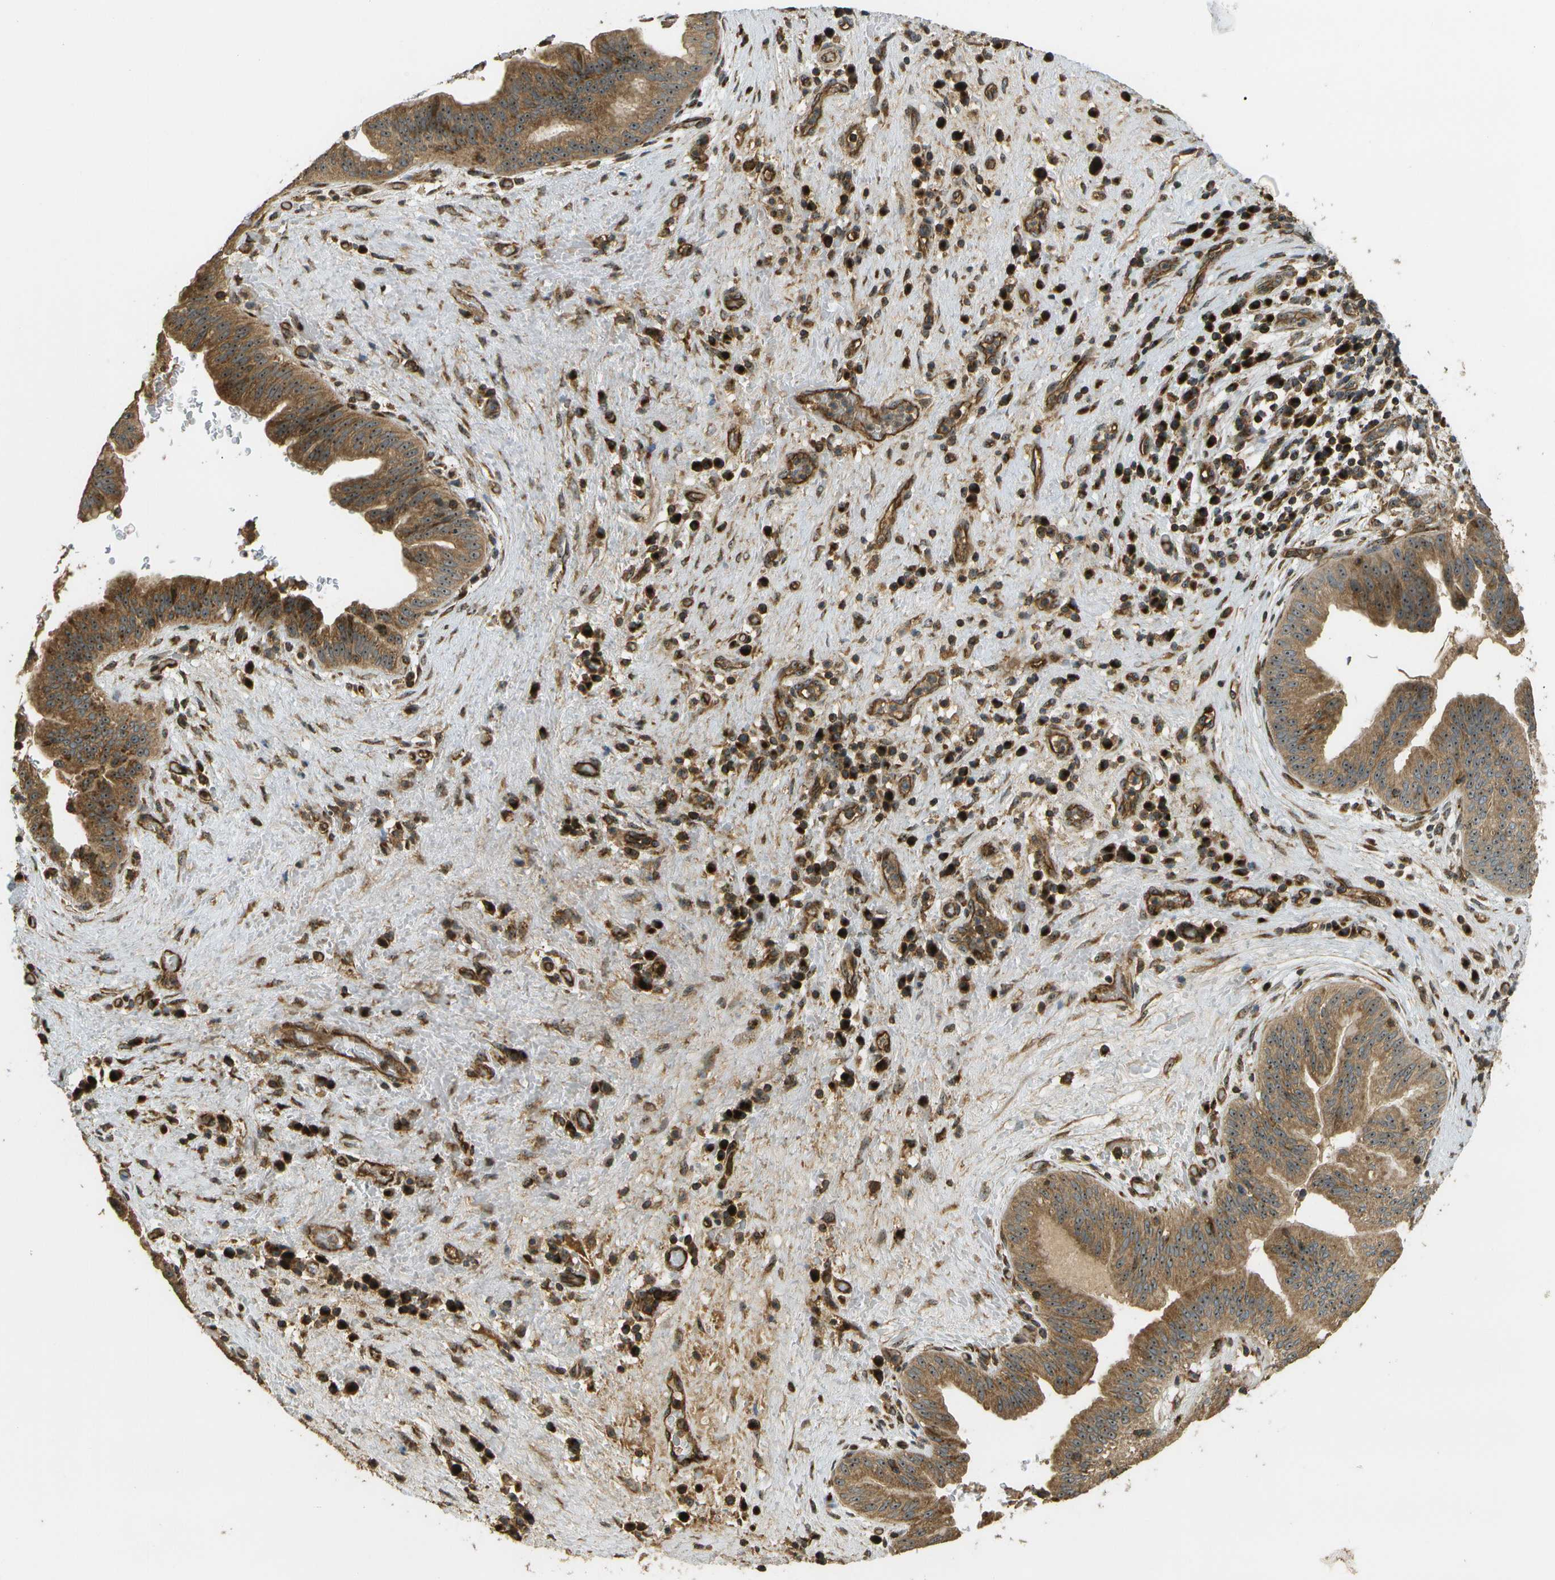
{"staining": {"intensity": "moderate", "quantity": ">75%", "location": "cytoplasmic/membranous,nuclear"}, "tissue": "liver cancer", "cell_type": "Tumor cells", "image_type": "cancer", "snomed": [{"axis": "morphology", "description": "Cholangiocarcinoma"}, {"axis": "topography", "description": "Liver"}], "caption": "Liver cholangiocarcinoma stained for a protein (brown) shows moderate cytoplasmic/membranous and nuclear positive staining in approximately >75% of tumor cells.", "gene": "LRP12", "patient": {"sex": "female", "age": 38}}